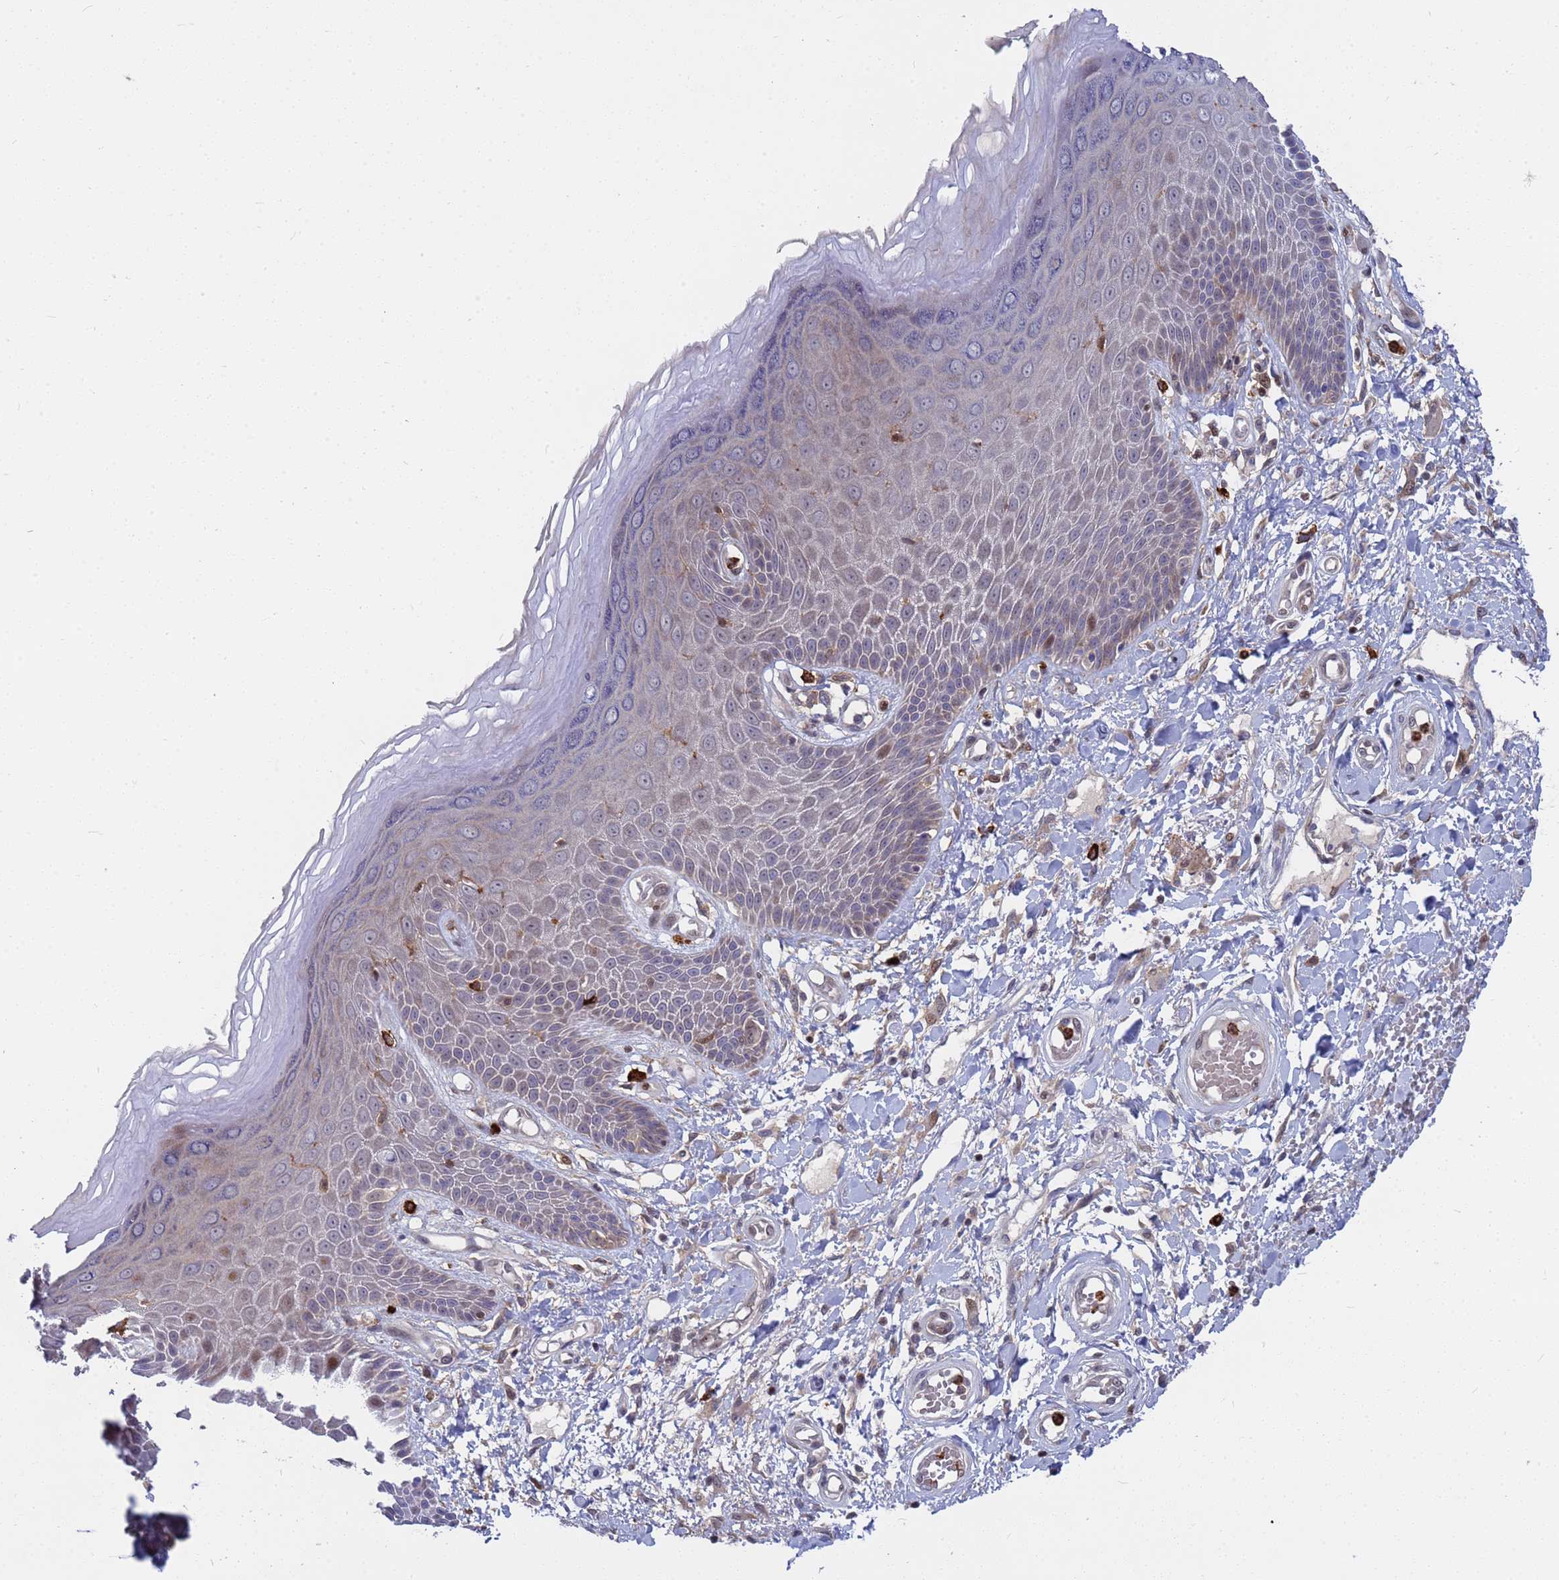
{"staining": {"intensity": "weak", "quantity": ">75%", "location": "cytoplasmic/membranous"}, "tissue": "skin", "cell_type": "Epidermal cells", "image_type": "normal", "snomed": [{"axis": "morphology", "description": "Normal tissue, NOS"}, {"axis": "topography", "description": "Anal"}], "caption": "Immunohistochemistry (IHC) (DAB (3,3'-diaminobenzidine)) staining of benign human skin shows weak cytoplasmic/membranous protein staining in approximately >75% of epidermal cells. (Stains: DAB in brown, nuclei in blue, Microscopy: brightfield microscopy at high magnification).", "gene": "TMBIM6", "patient": {"sex": "male", "age": 78}}